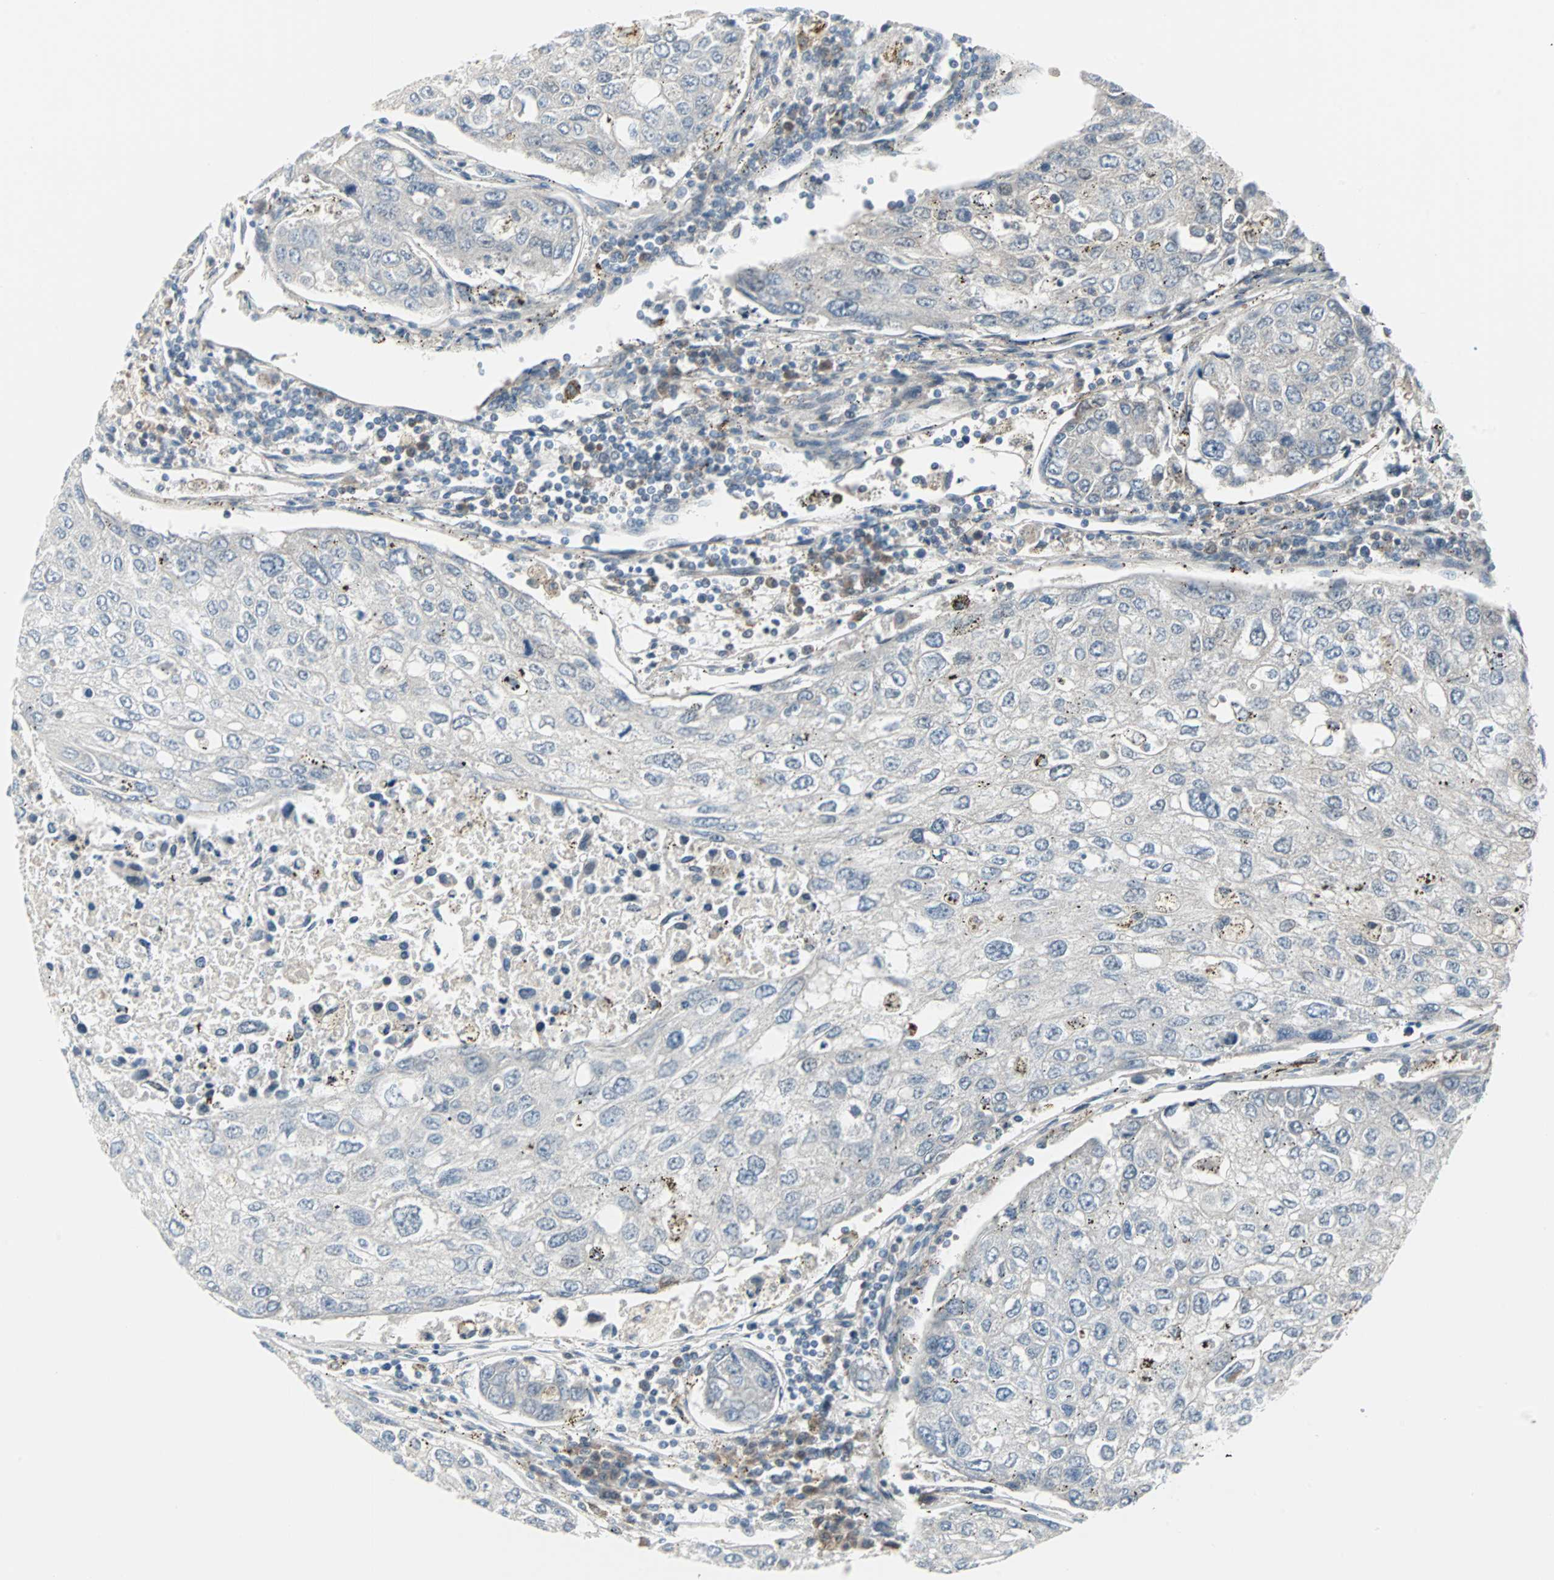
{"staining": {"intensity": "moderate", "quantity": ">75%", "location": "cytoplasmic/membranous"}, "tissue": "urothelial cancer", "cell_type": "Tumor cells", "image_type": "cancer", "snomed": [{"axis": "morphology", "description": "Urothelial carcinoma, High grade"}, {"axis": "topography", "description": "Lymph node"}, {"axis": "topography", "description": "Urinary bladder"}], "caption": "Tumor cells reveal medium levels of moderate cytoplasmic/membranous positivity in approximately >75% of cells in human urothelial carcinoma (high-grade).", "gene": "CASP3", "patient": {"sex": "male", "age": 51}}